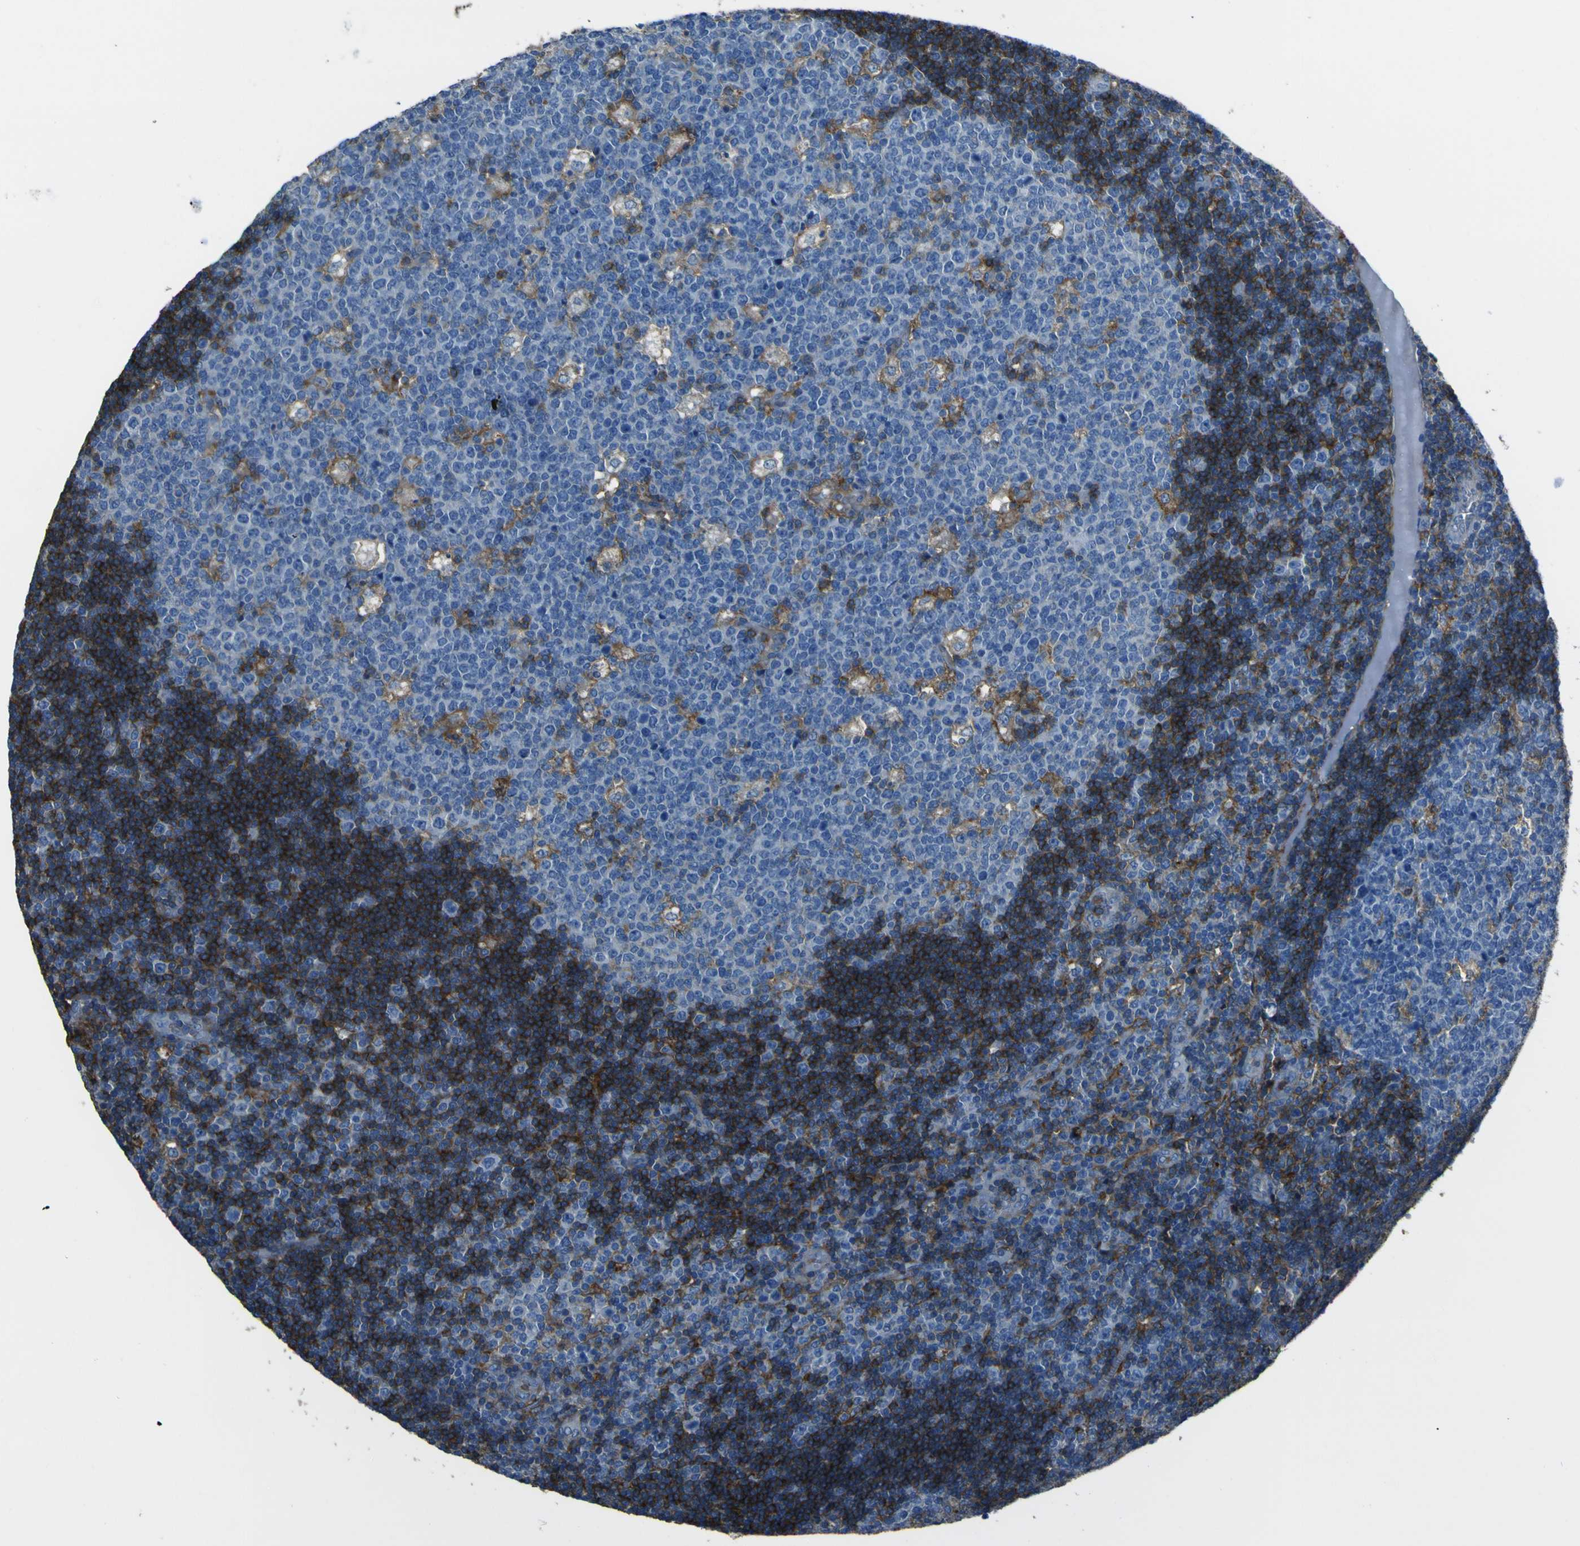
{"staining": {"intensity": "moderate", "quantity": "<25%", "location": "cytoplasmic/membranous"}, "tissue": "lymph node", "cell_type": "Germinal center cells", "image_type": "normal", "snomed": [{"axis": "morphology", "description": "Normal tissue, NOS"}, {"axis": "topography", "description": "Lymph node"}, {"axis": "topography", "description": "Salivary gland"}], "caption": "Lymph node stained with DAB immunohistochemistry shows low levels of moderate cytoplasmic/membranous staining in about <25% of germinal center cells.", "gene": "LAIR1", "patient": {"sex": "male", "age": 8}}